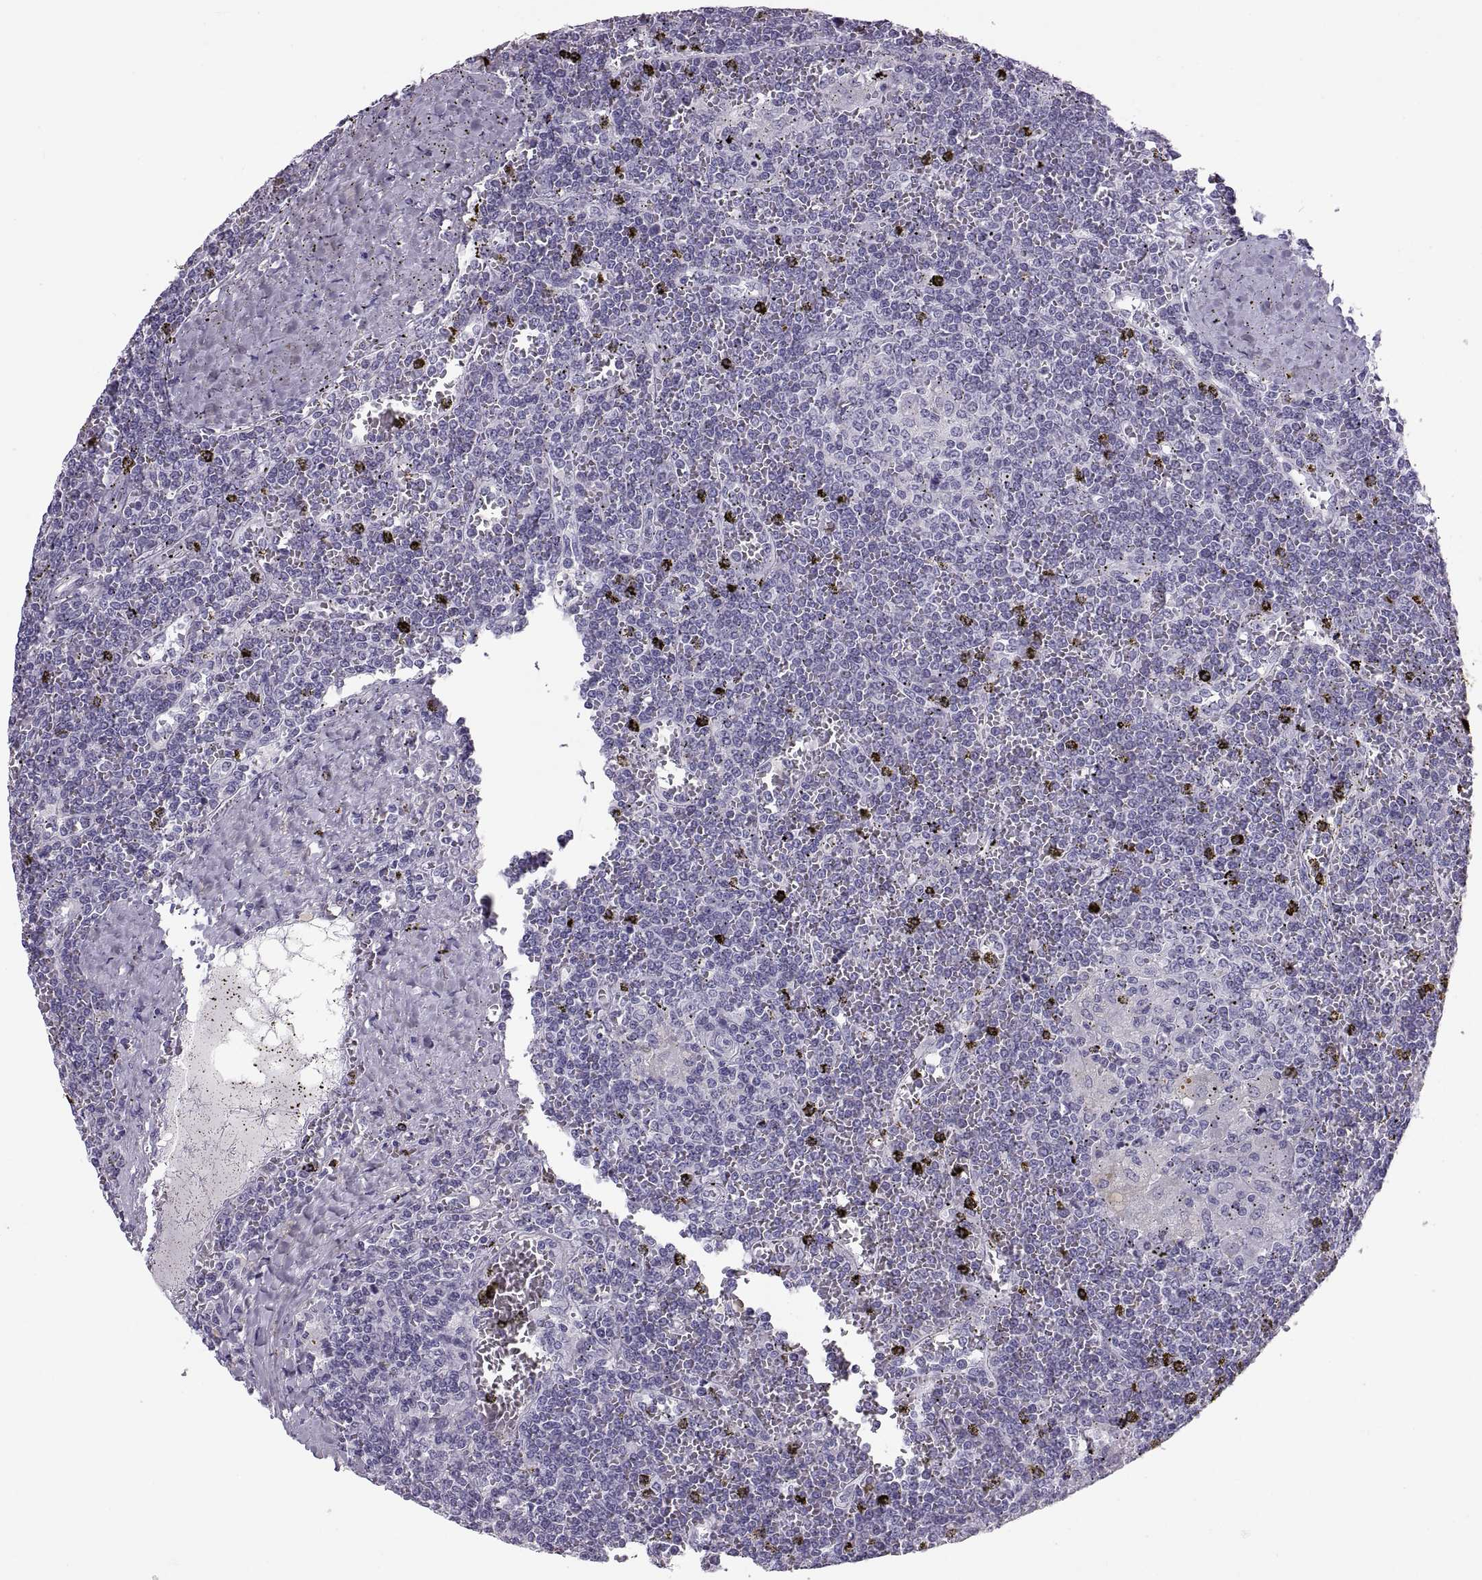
{"staining": {"intensity": "negative", "quantity": "none", "location": "none"}, "tissue": "lymphoma", "cell_type": "Tumor cells", "image_type": "cancer", "snomed": [{"axis": "morphology", "description": "Malignant lymphoma, non-Hodgkin's type, Low grade"}, {"axis": "topography", "description": "Spleen"}], "caption": "A photomicrograph of human lymphoma is negative for staining in tumor cells.", "gene": "QRICH2", "patient": {"sex": "female", "age": 19}}